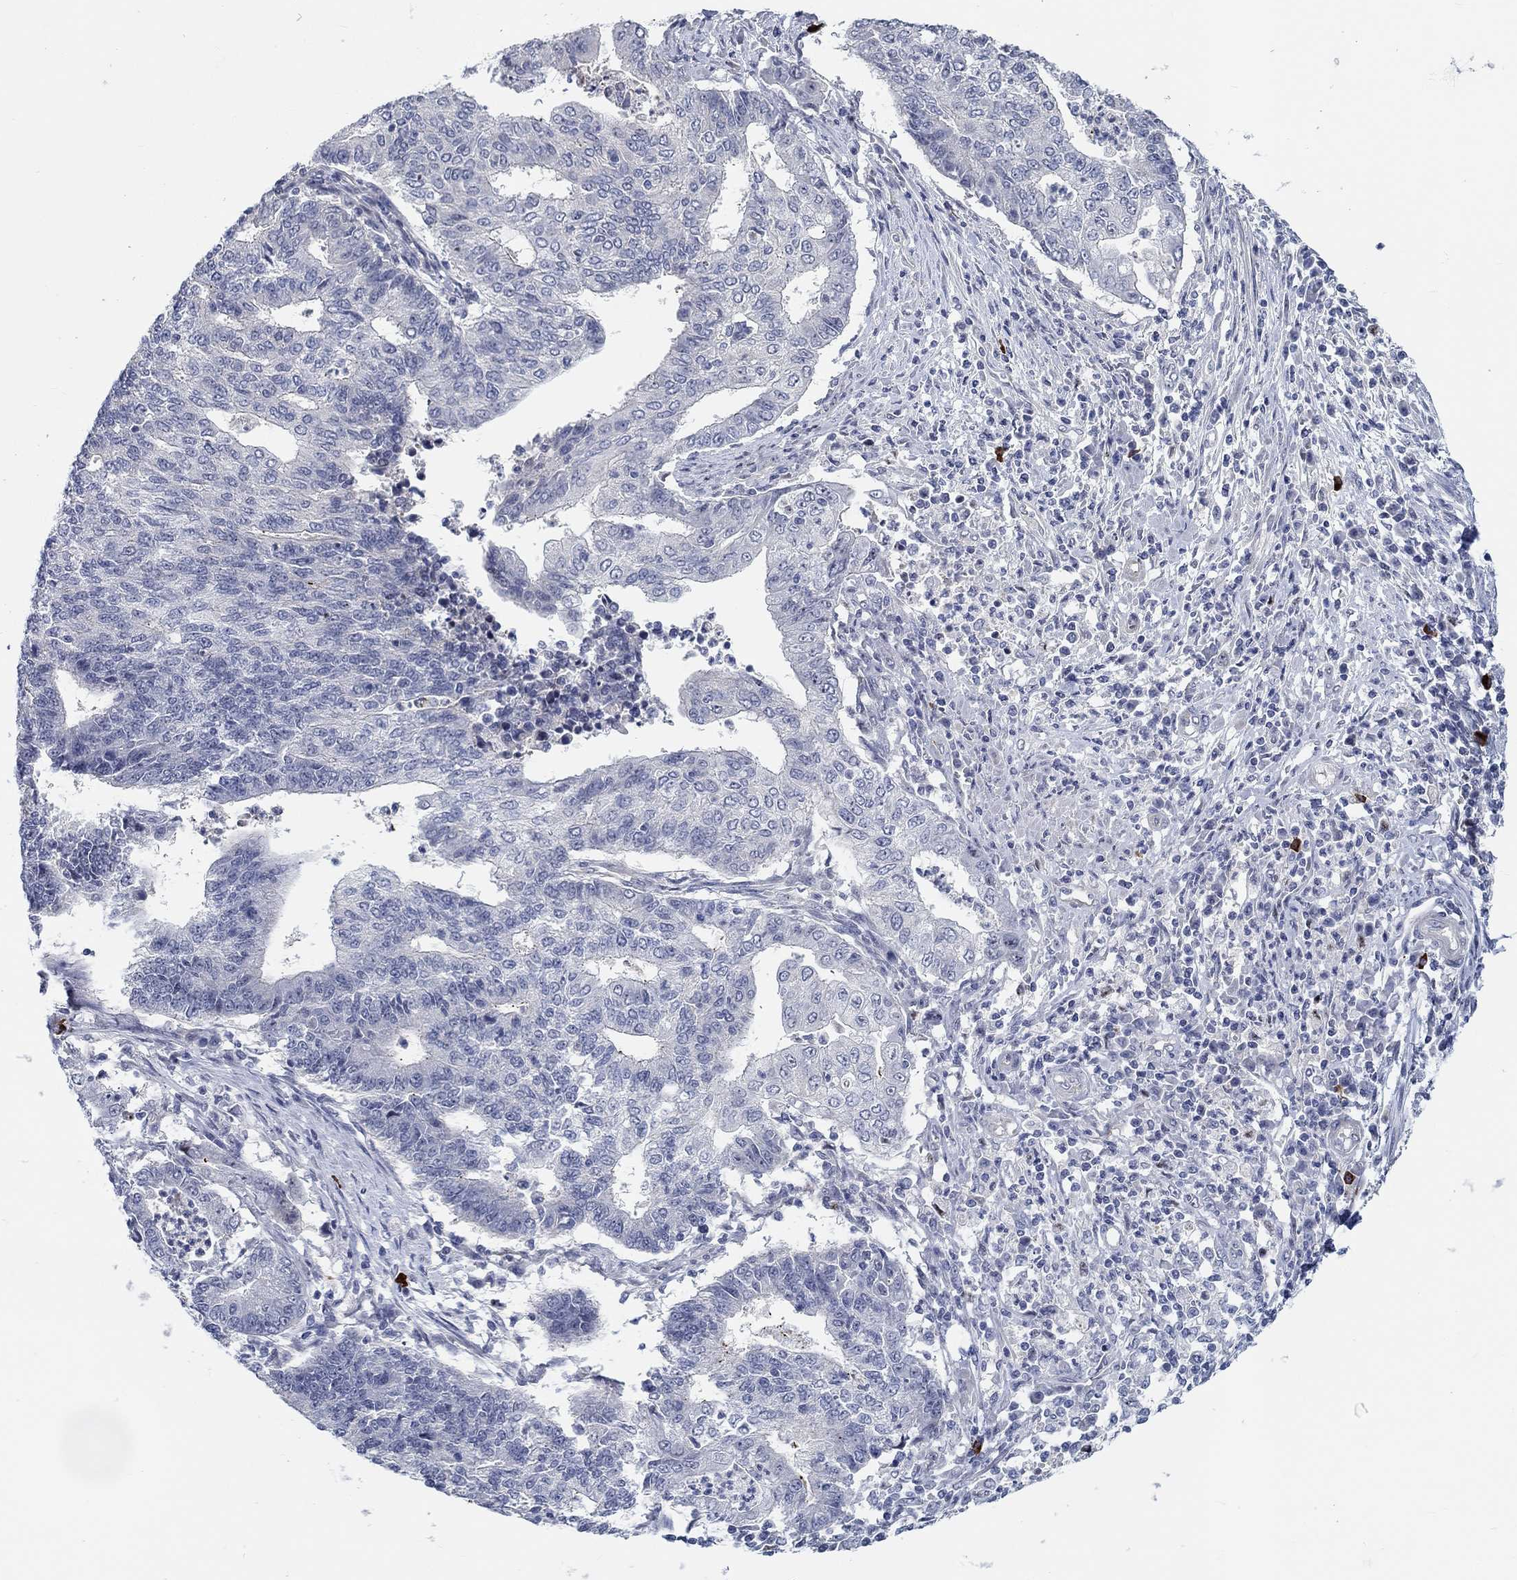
{"staining": {"intensity": "negative", "quantity": "none", "location": "none"}, "tissue": "endometrial cancer", "cell_type": "Tumor cells", "image_type": "cancer", "snomed": [{"axis": "morphology", "description": "Adenocarcinoma, NOS"}, {"axis": "topography", "description": "Uterus"}, {"axis": "topography", "description": "Endometrium"}], "caption": "Tumor cells show no significant staining in endometrial cancer.", "gene": "SMIM18", "patient": {"sex": "female", "age": 54}}